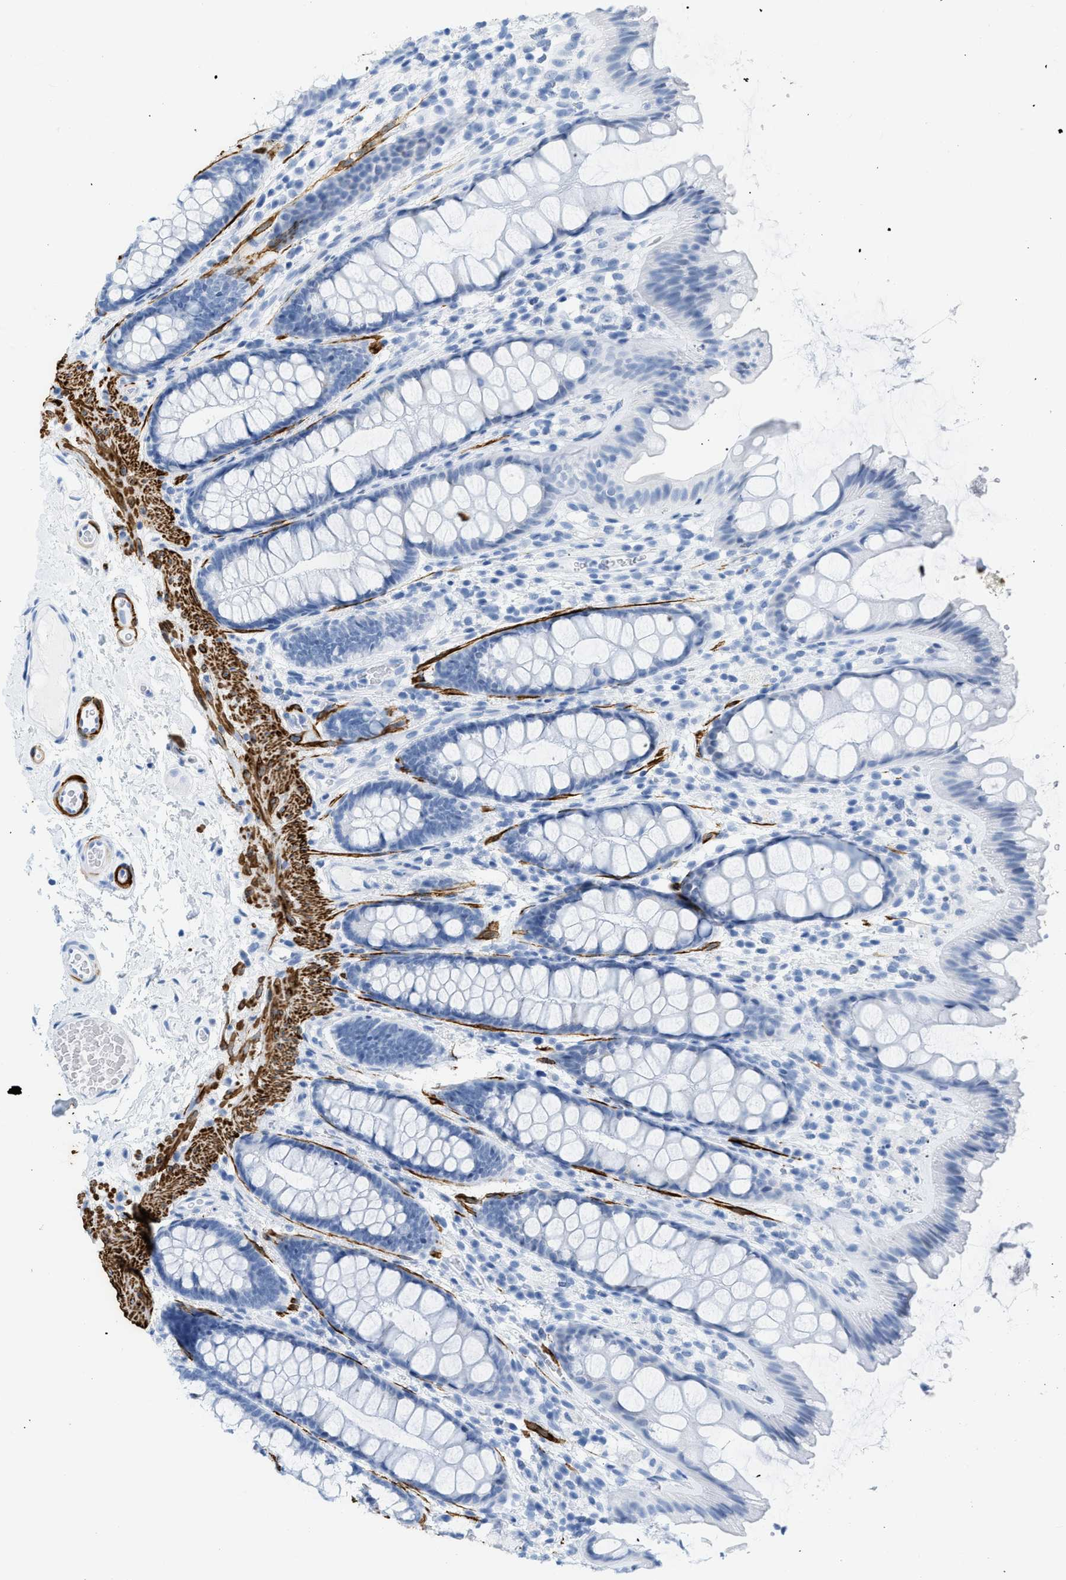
{"staining": {"intensity": "negative", "quantity": "none", "location": "none"}, "tissue": "colon", "cell_type": "Endothelial cells", "image_type": "normal", "snomed": [{"axis": "morphology", "description": "Normal tissue, NOS"}, {"axis": "topography", "description": "Colon"}], "caption": "Immunohistochemistry image of normal human colon stained for a protein (brown), which exhibits no positivity in endothelial cells.", "gene": "DES", "patient": {"sex": "female", "age": 56}}